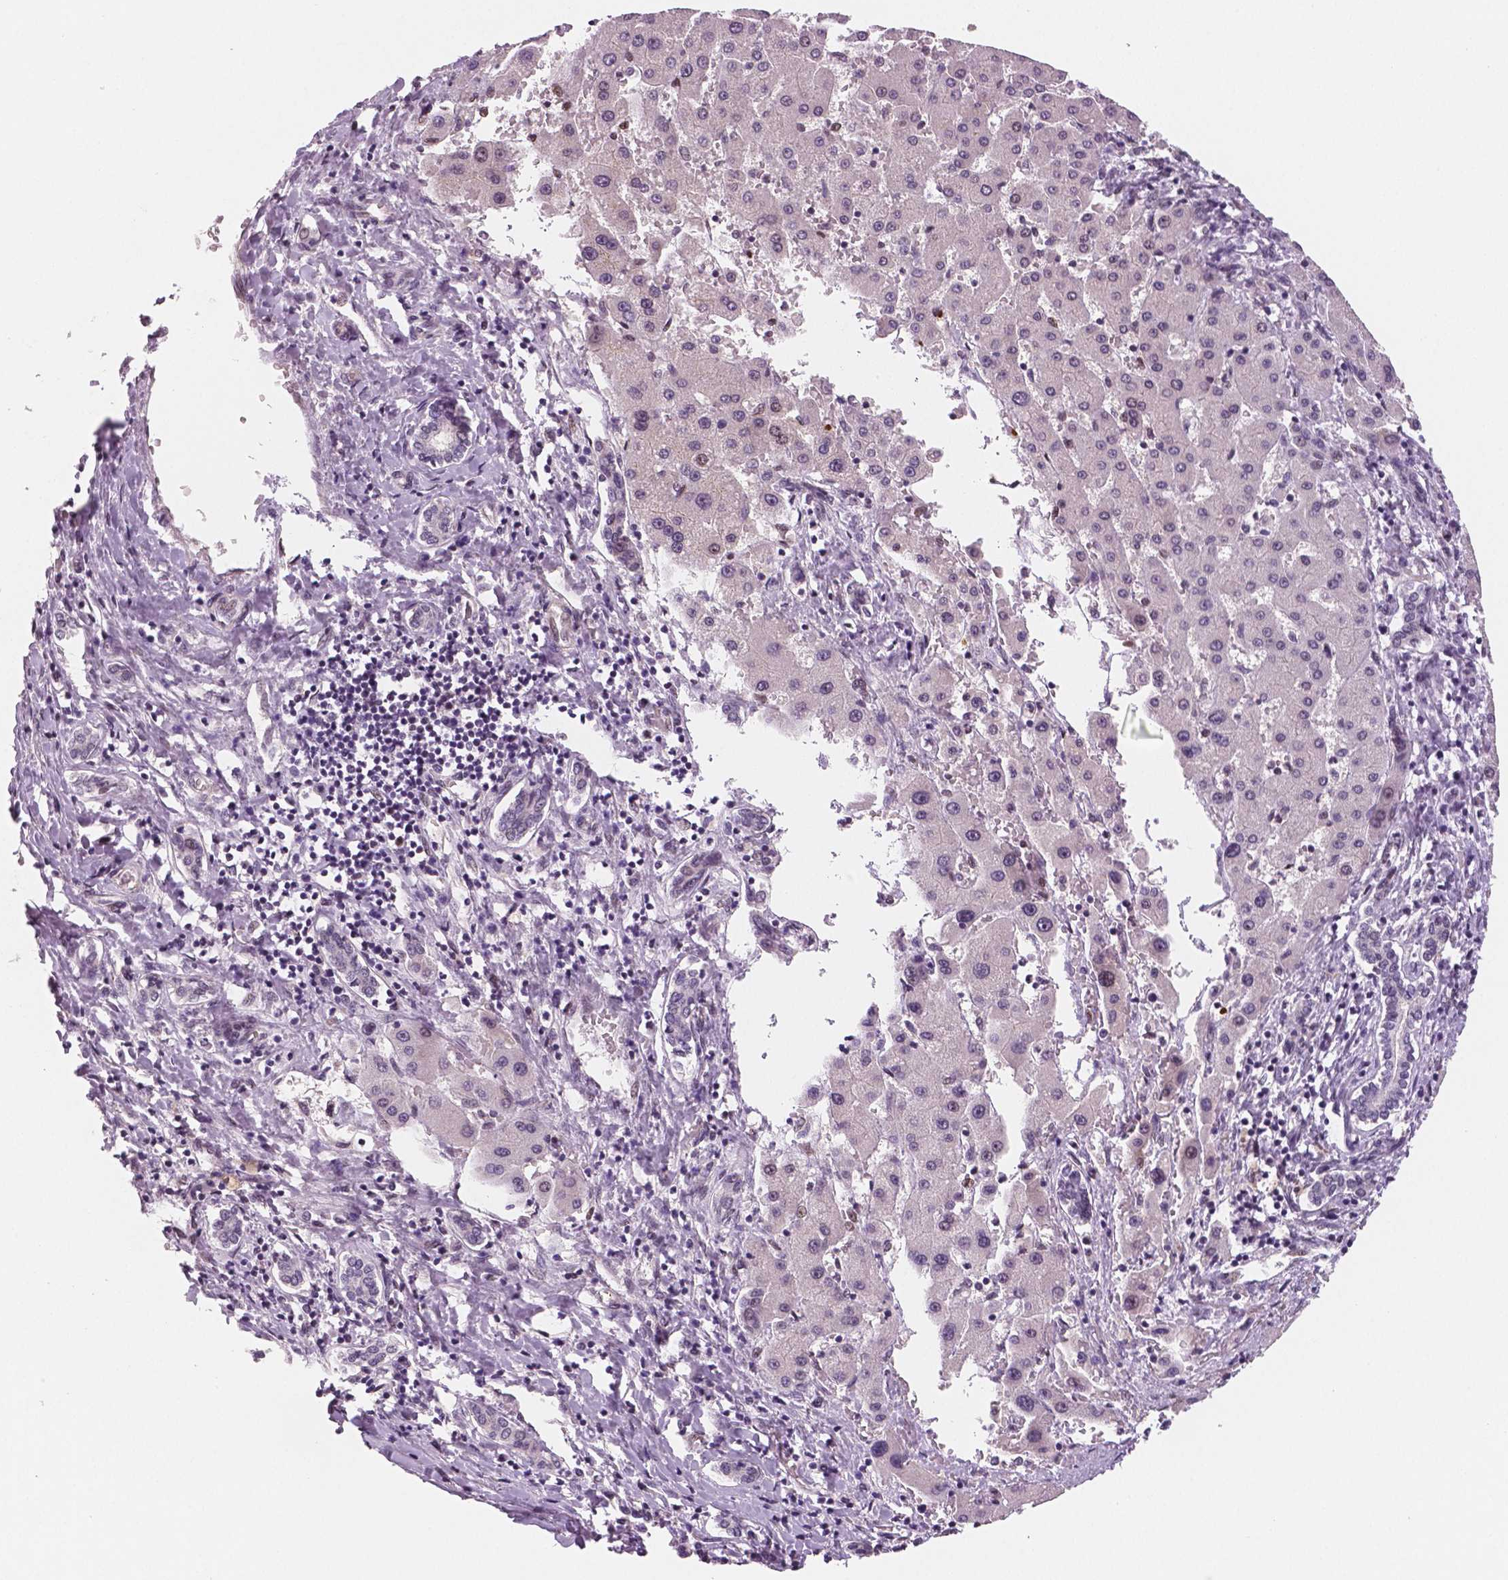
{"staining": {"intensity": "negative", "quantity": "none", "location": "none"}, "tissue": "liver cancer", "cell_type": "Tumor cells", "image_type": "cancer", "snomed": [{"axis": "morphology", "description": "Carcinoma, Hepatocellular, NOS"}, {"axis": "topography", "description": "Liver"}], "caption": "This micrograph is of liver cancer (hepatocellular carcinoma) stained with immunohistochemistry to label a protein in brown with the nuclei are counter-stained blue. There is no positivity in tumor cells.", "gene": "STAT3", "patient": {"sex": "male", "age": 40}}